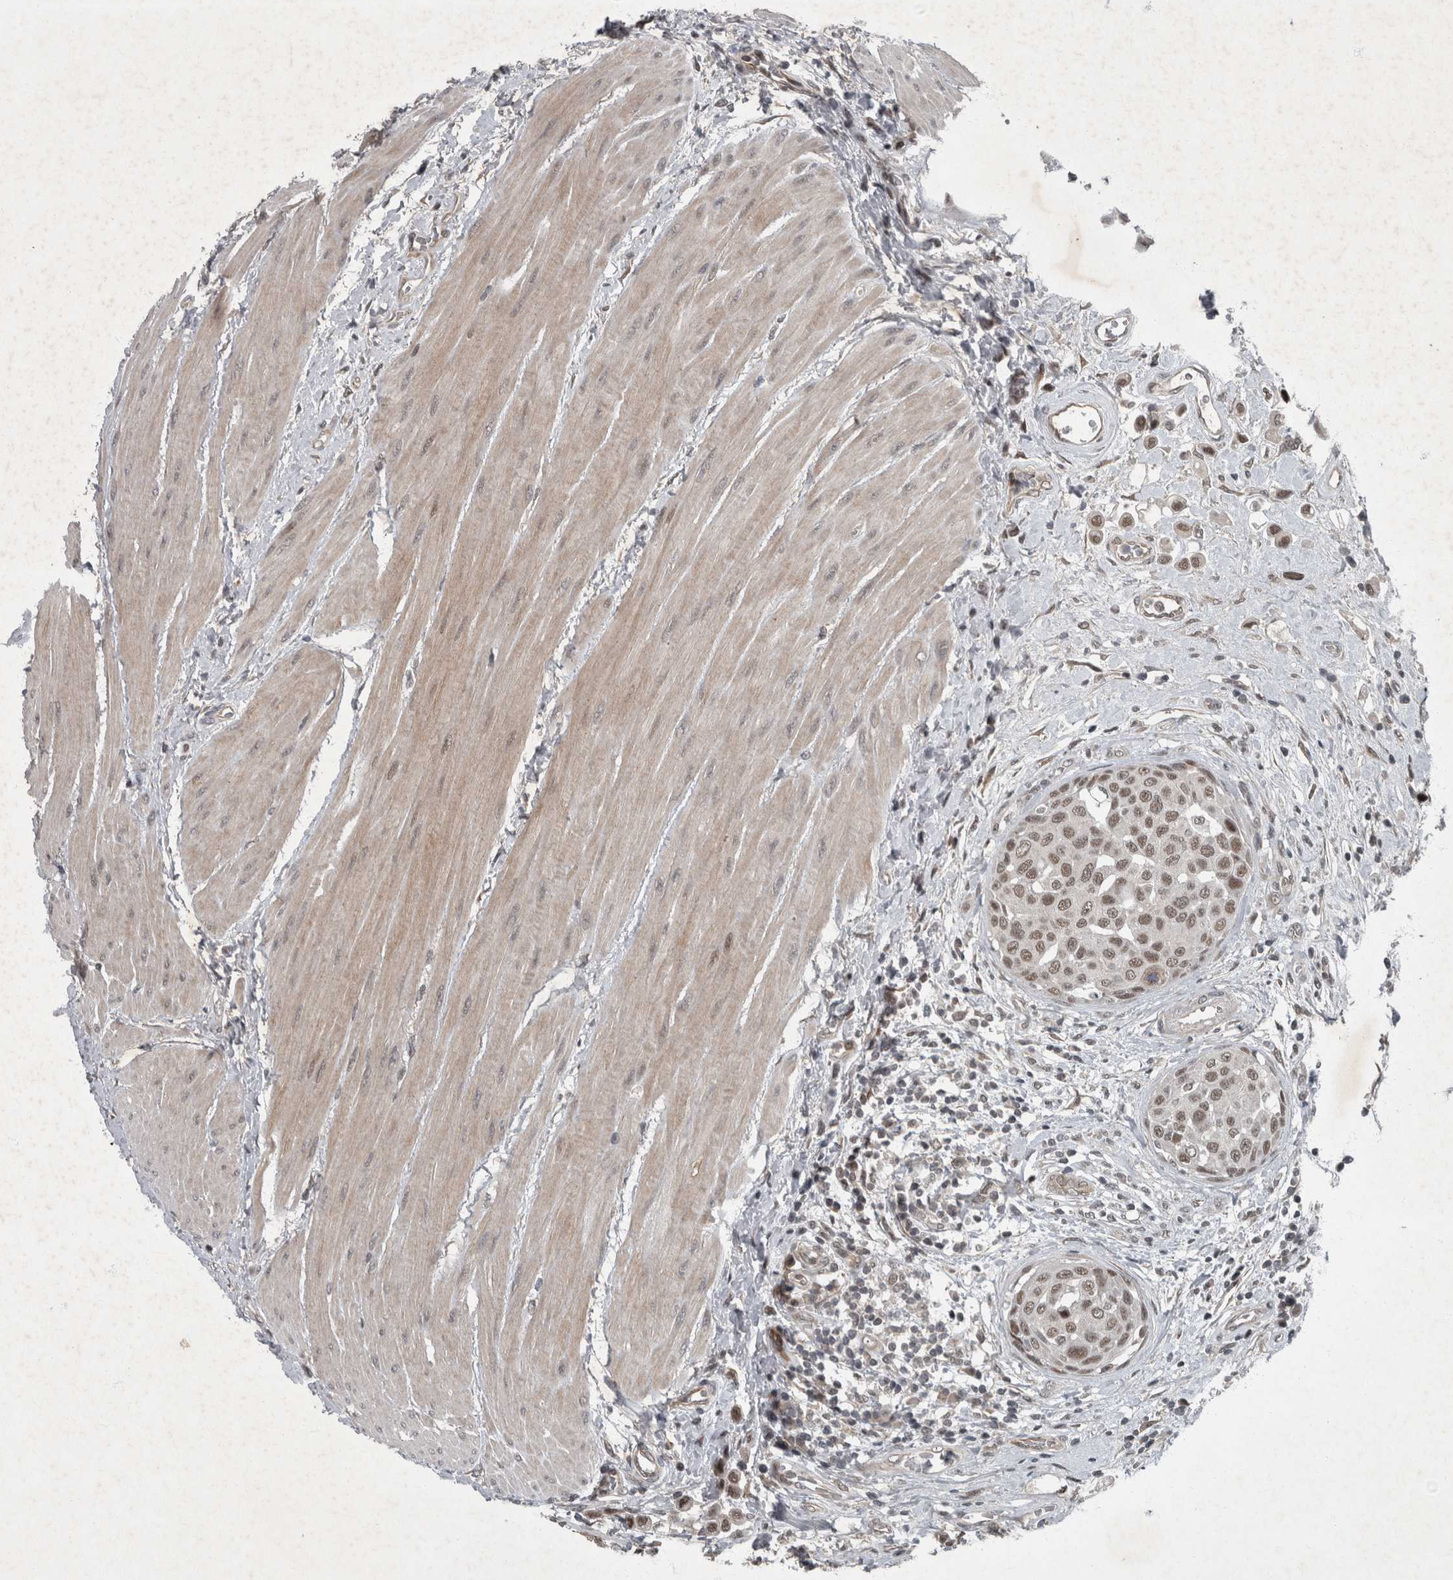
{"staining": {"intensity": "weak", "quantity": ">75%", "location": "nuclear"}, "tissue": "urothelial cancer", "cell_type": "Tumor cells", "image_type": "cancer", "snomed": [{"axis": "morphology", "description": "Urothelial carcinoma, High grade"}, {"axis": "topography", "description": "Urinary bladder"}], "caption": "Immunohistochemistry of human high-grade urothelial carcinoma displays low levels of weak nuclear expression in approximately >75% of tumor cells.", "gene": "WDR33", "patient": {"sex": "male", "age": 50}}